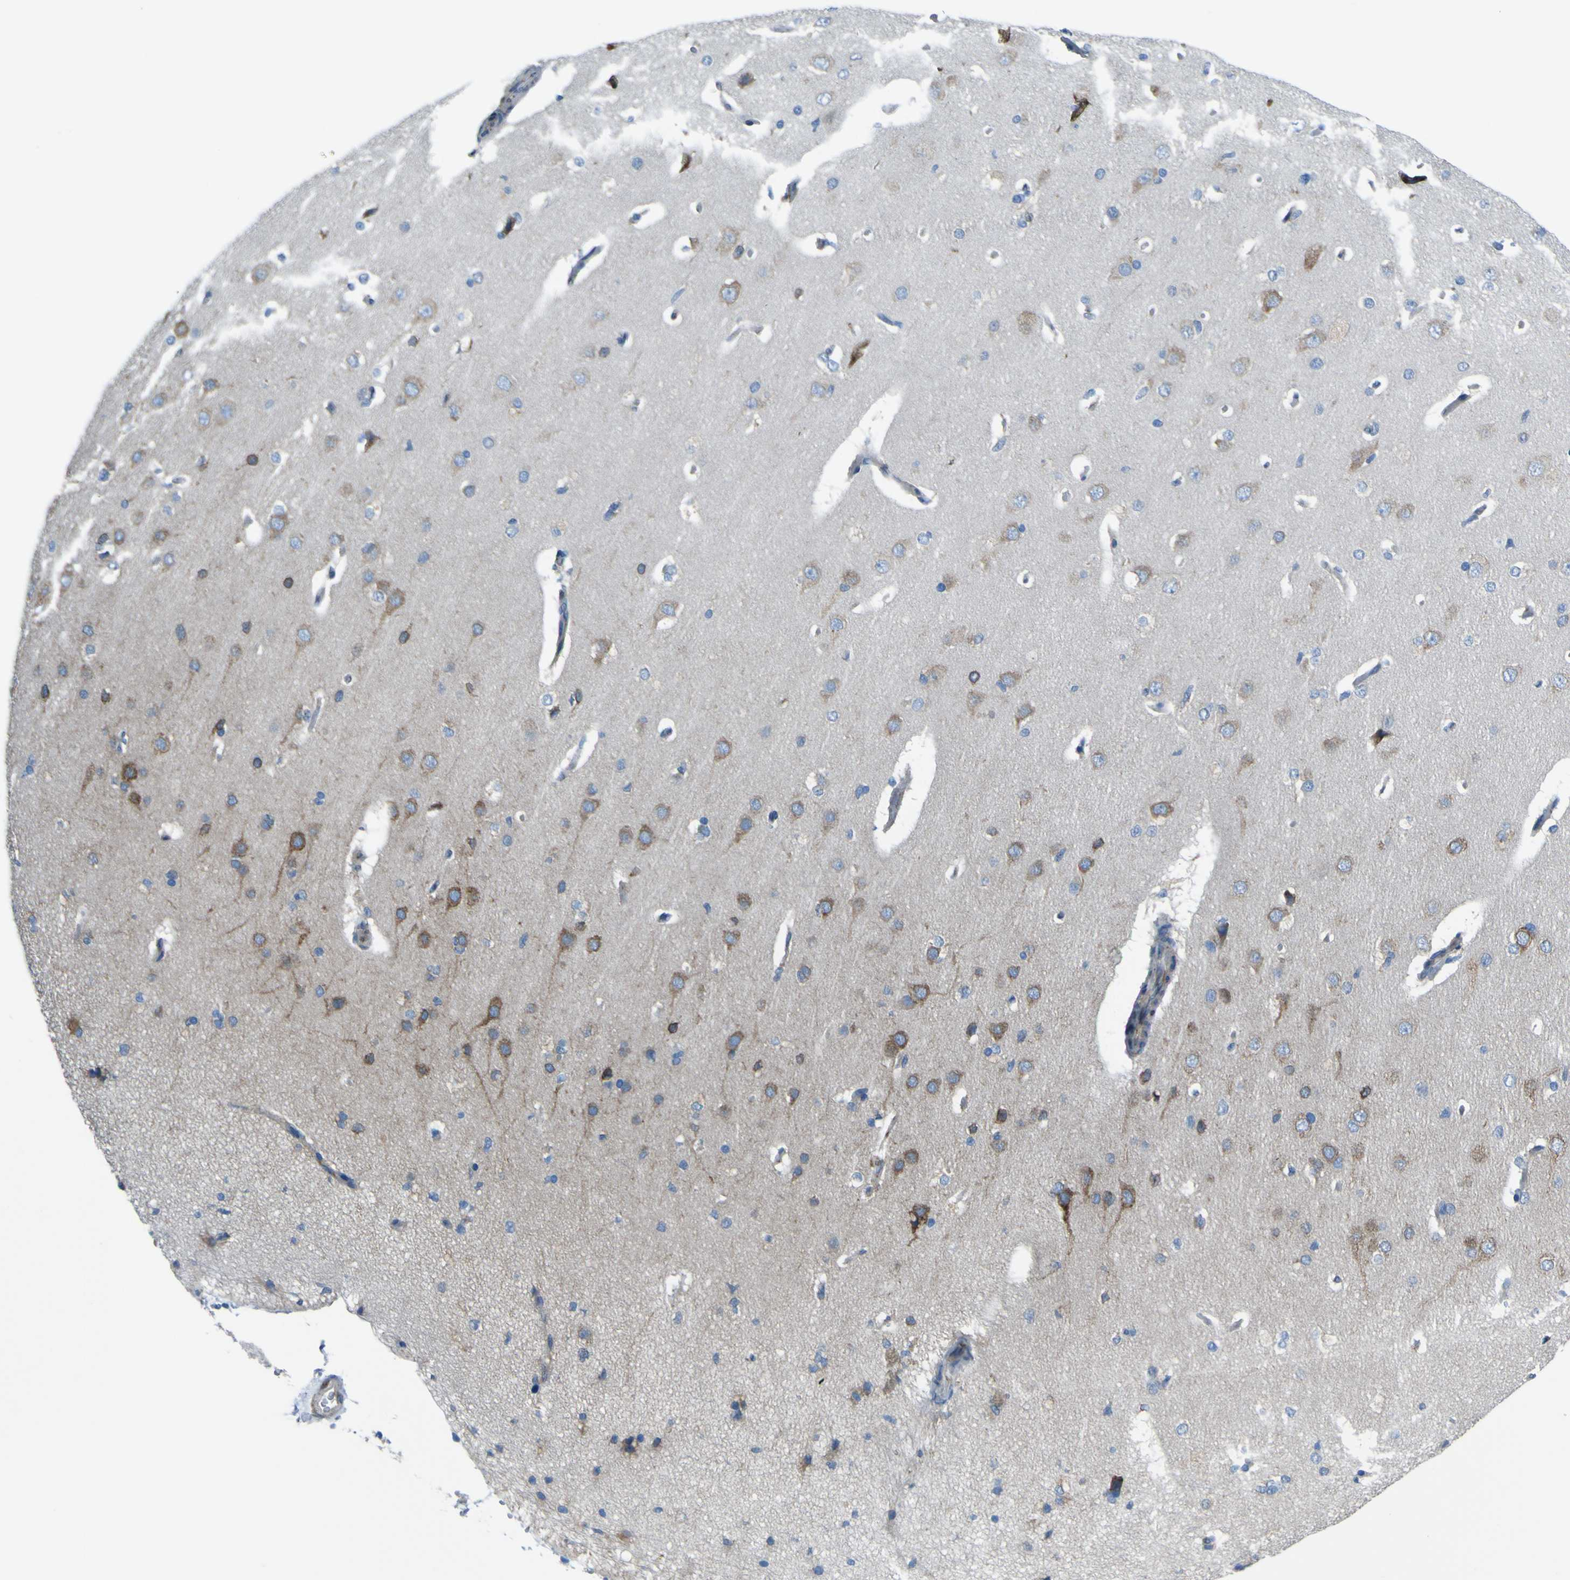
{"staining": {"intensity": "weak", "quantity": "<25%", "location": "cytoplasmic/membranous"}, "tissue": "cerebral cortex", "cell_type": "Endothelial cells", "image_type": "normal", "snomed": [{"axis": "morphology", "description": "Normal tissue, NOS"}, {"axis": "topography", "description": "Cerebral cortex"}], "caption": "Endothelial cells are negative for brown protein staining in unremarkable cerebral cortex. (DAB (3,3'-diaminobenzidine) IHC visualized using brightfield microscopy, high magnification).", "gene": "STIM1", "patient": {"sex": "male", "age": 62}}